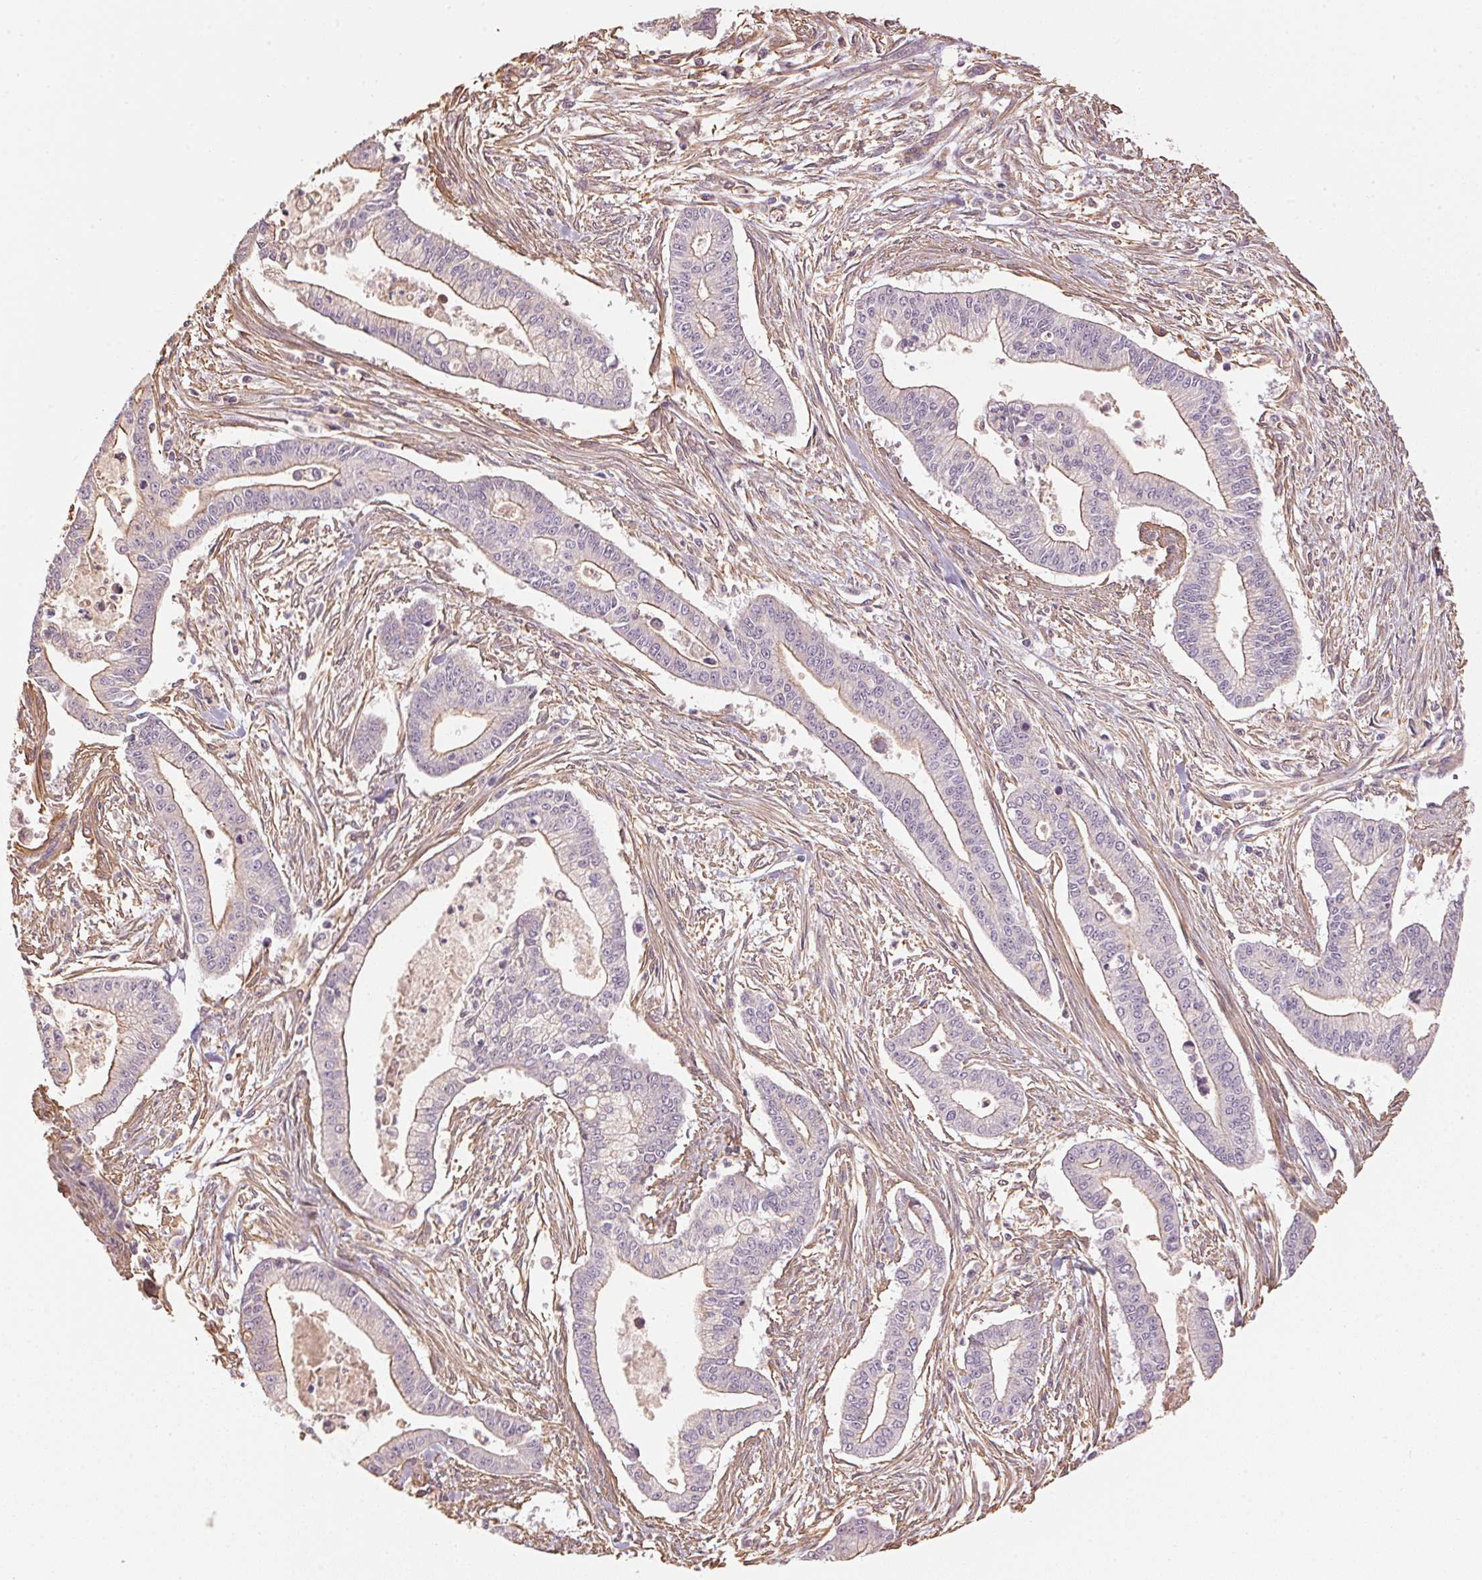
{"staining": {"intensity": "weak", "quantity": "<25%", "location": "cytoplasmic/membranous"}, "tissue": "pancreatic cancer", "cell_type": "Tumor cells", "image_type": "cancer", "snomed": [{"axis": "morphology", "description": "Adenocarcinoma, NOS"}, {"axis": "topography", "description": "Pancreas"}], "caption": "DAB immunohistochemical staining of human pancreatic cancer (adenocarcinoma) shows no significant positivity in tumor cells. The staining is performed using DAB (3,3'-diaminobenzidine) brown chromogen with nuclei counter-stained in using hematoxylin.", "gene": "QDPR", "patient": {"sex": "female", "age": 65}}